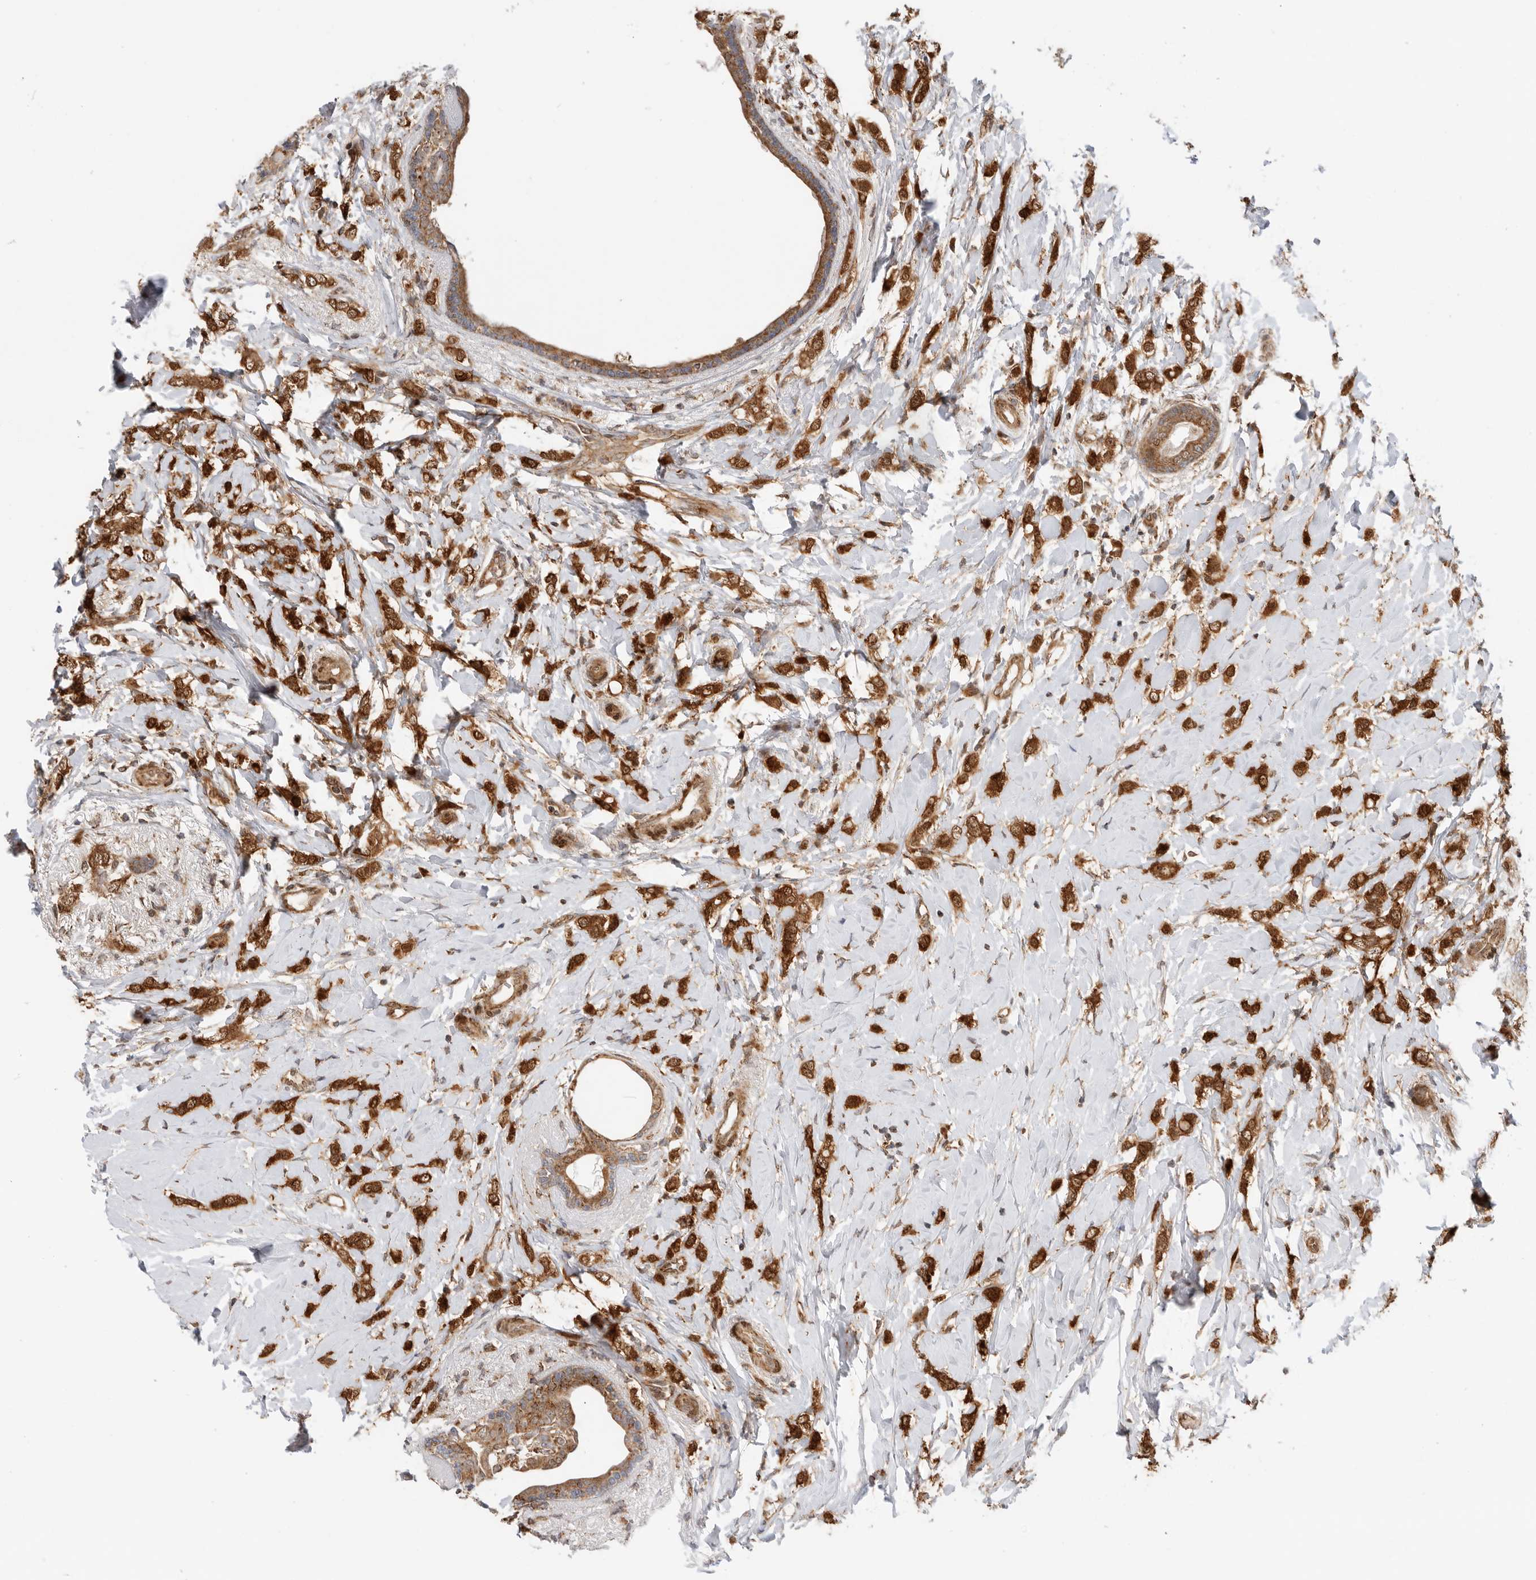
{"staining": {"intensity": "strong", "quantity": ">75%", "location": "cytoplasmic/membranous,nuclear"}, "tissue": "breast cancer", "cell_type": "Tumor cells", "image_type": "cancer", "snomed": [{"axis": "morphology", "description": "Normal tissue, NOS"}, {"axis": "morphology", "description": "Lobular carcinoma"}, {"axis": "topography", "description": "Breast"}], "caption": "Immunohistochemistry (DAB (3,3'-diaminobenzidine)) staining of breast cancer exhibits strong cytoplasmic/membranous and nuclear protein positivity in approximately >75% of tumor cells. The staining was performed using DAB to visualize the protein expression in brown, while the nuclei were stained in blue with hematoxylin (Magnification: 20x).", "gene": "DCAF8", "patient": {"sex": "female", "age": 47}}